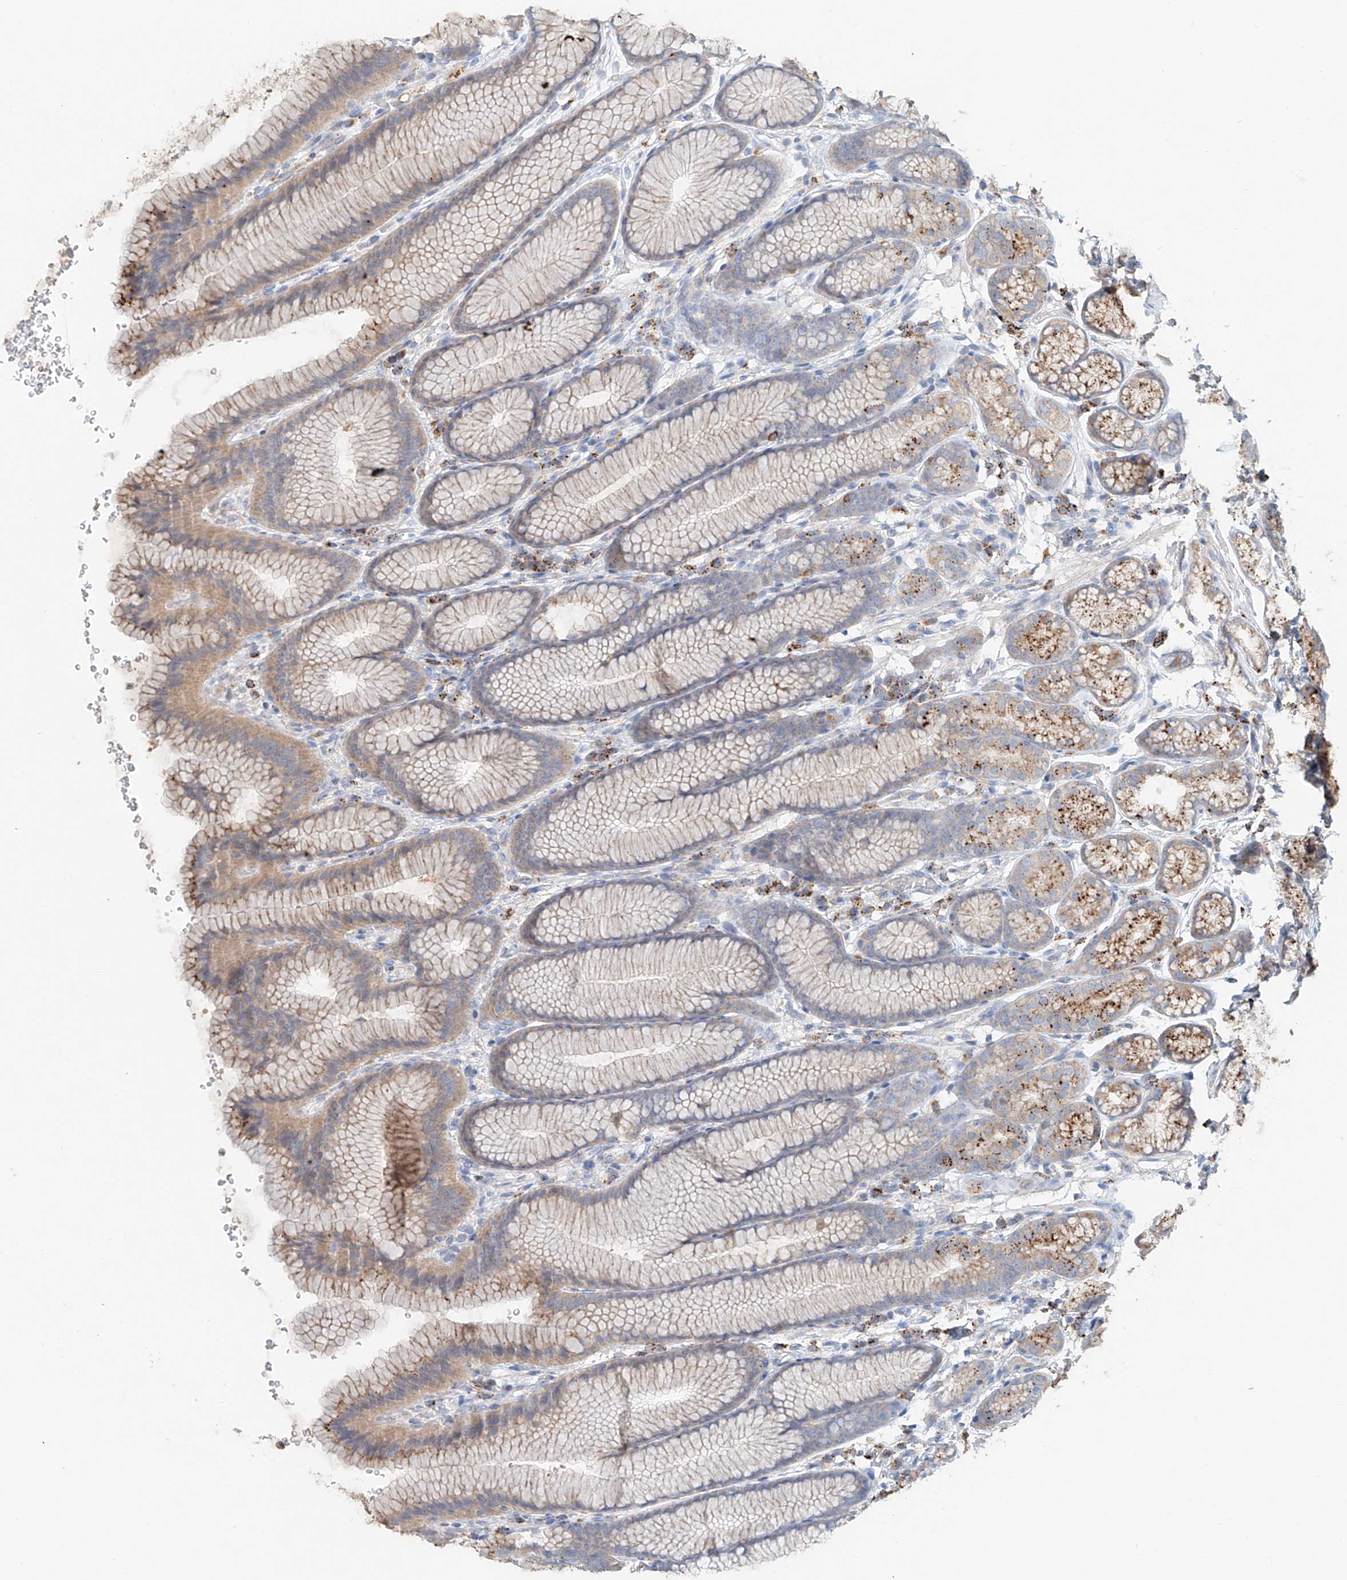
{"staining": {"intensity": "moderate", "quantity": "<25%", "location": "cytoplasmic/membranous"}, "tissue": "stomach", "cell_type": "Glandular cells", "image_type": "normal", "snomed": [{"axis": "morphology", "description": "Normal tissue, NOS"}, {"axis": "topography", "description": "Stomach"}], "caption": "DAB immunohistochemical staining of benign stomach reveals moderate cytoplasmic/membranous protein positivity in approximately <25% of glandular cells.", "gene": "TRIM47", "patient": {"sex": "male", "age": 42}}